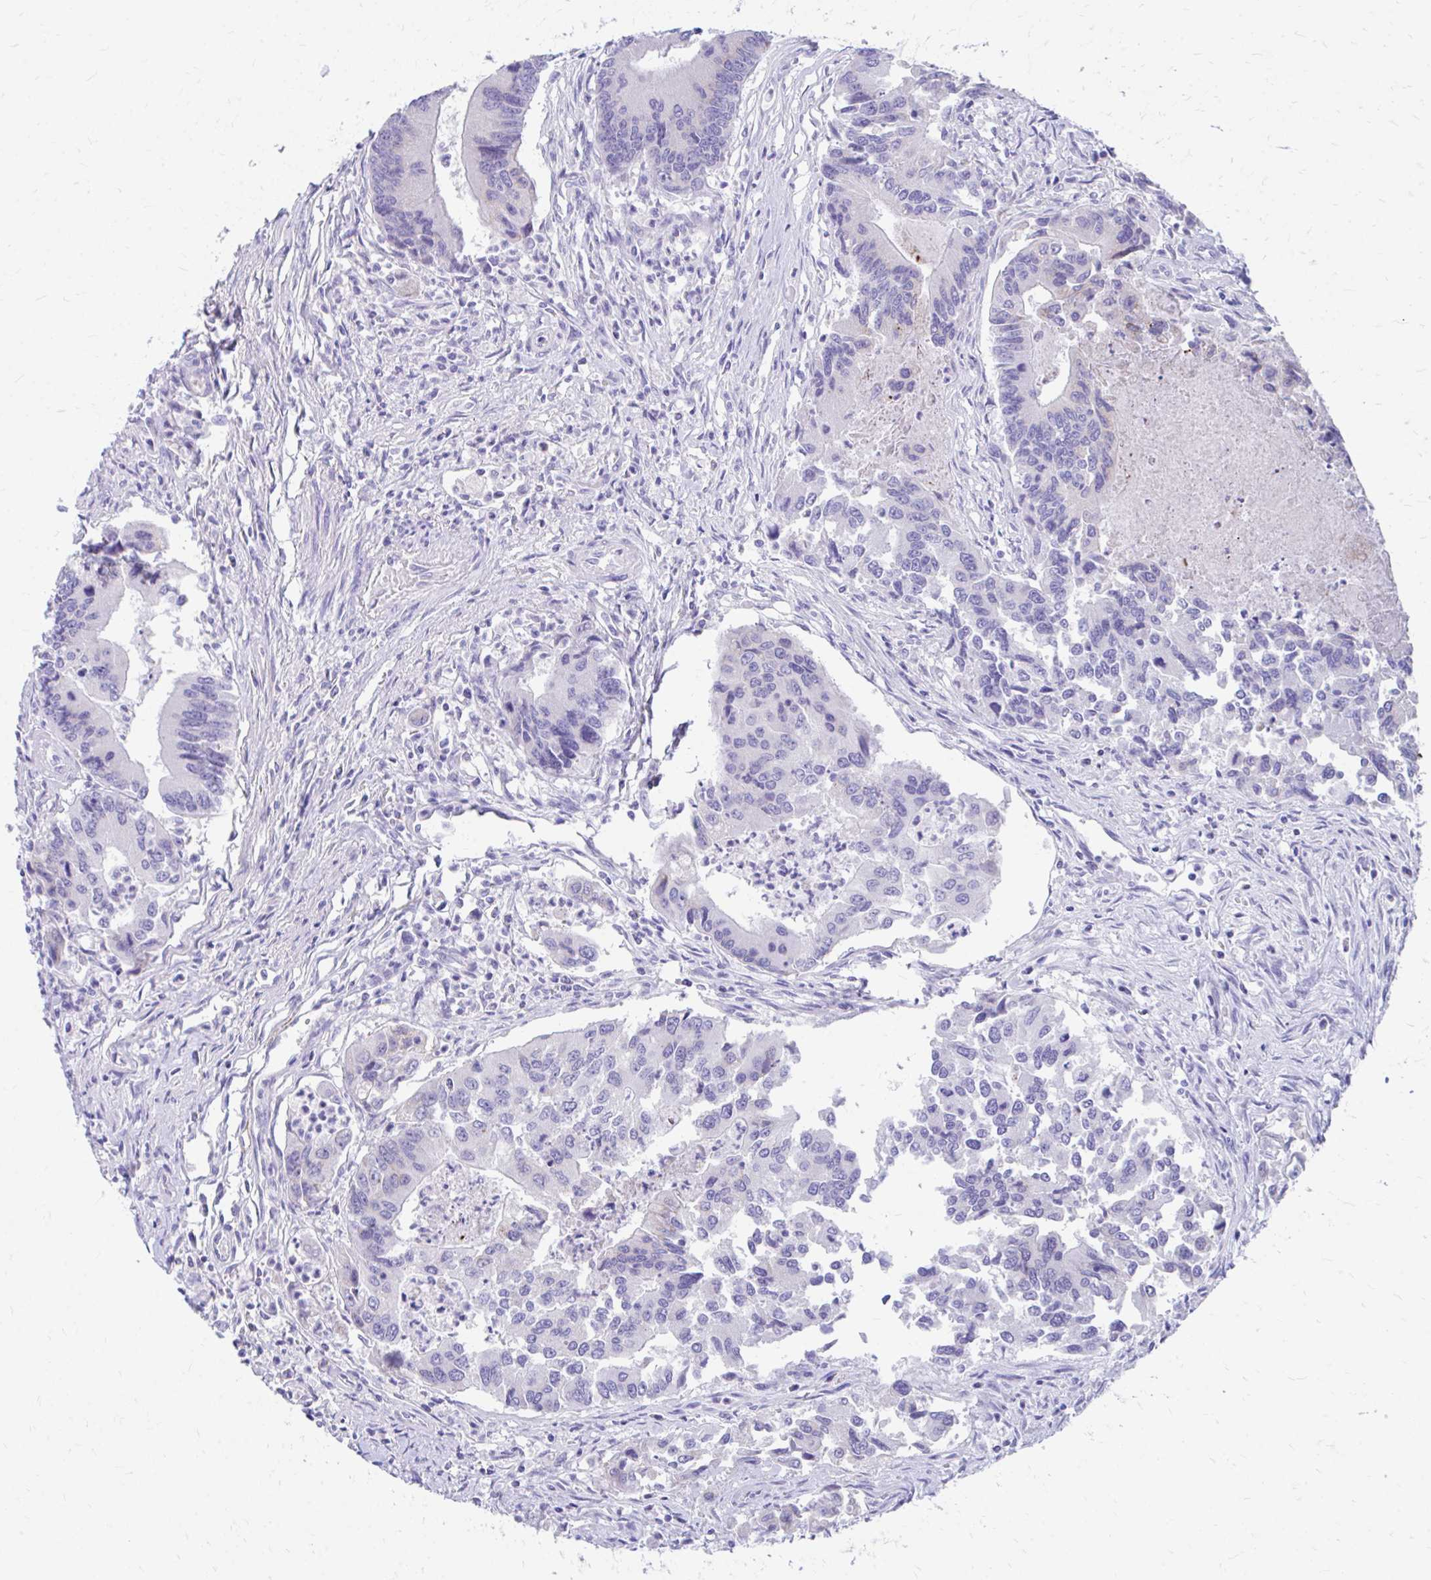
{"staining": {"intensity": "negative", "quantity": "none", "location": "none"}, "tissue": "colorectal cancer", "cell_type": "Tumor cells", "image_type": "cancer", "snomed": [{"axis": "morphology", "description": "Adenocarcinoma, NOS"}, {"axis": "topography", "description": "Colon"}], "caption": "Immunohistochemistry (IHC) of human colorectal adenocarcinoma reveals no staining in tumor cells. (Immunohistochemistry, brightfield microscopy, high magnification).", "gene": "KRIT1", "patient": {"sex": "female", "age": 67}}